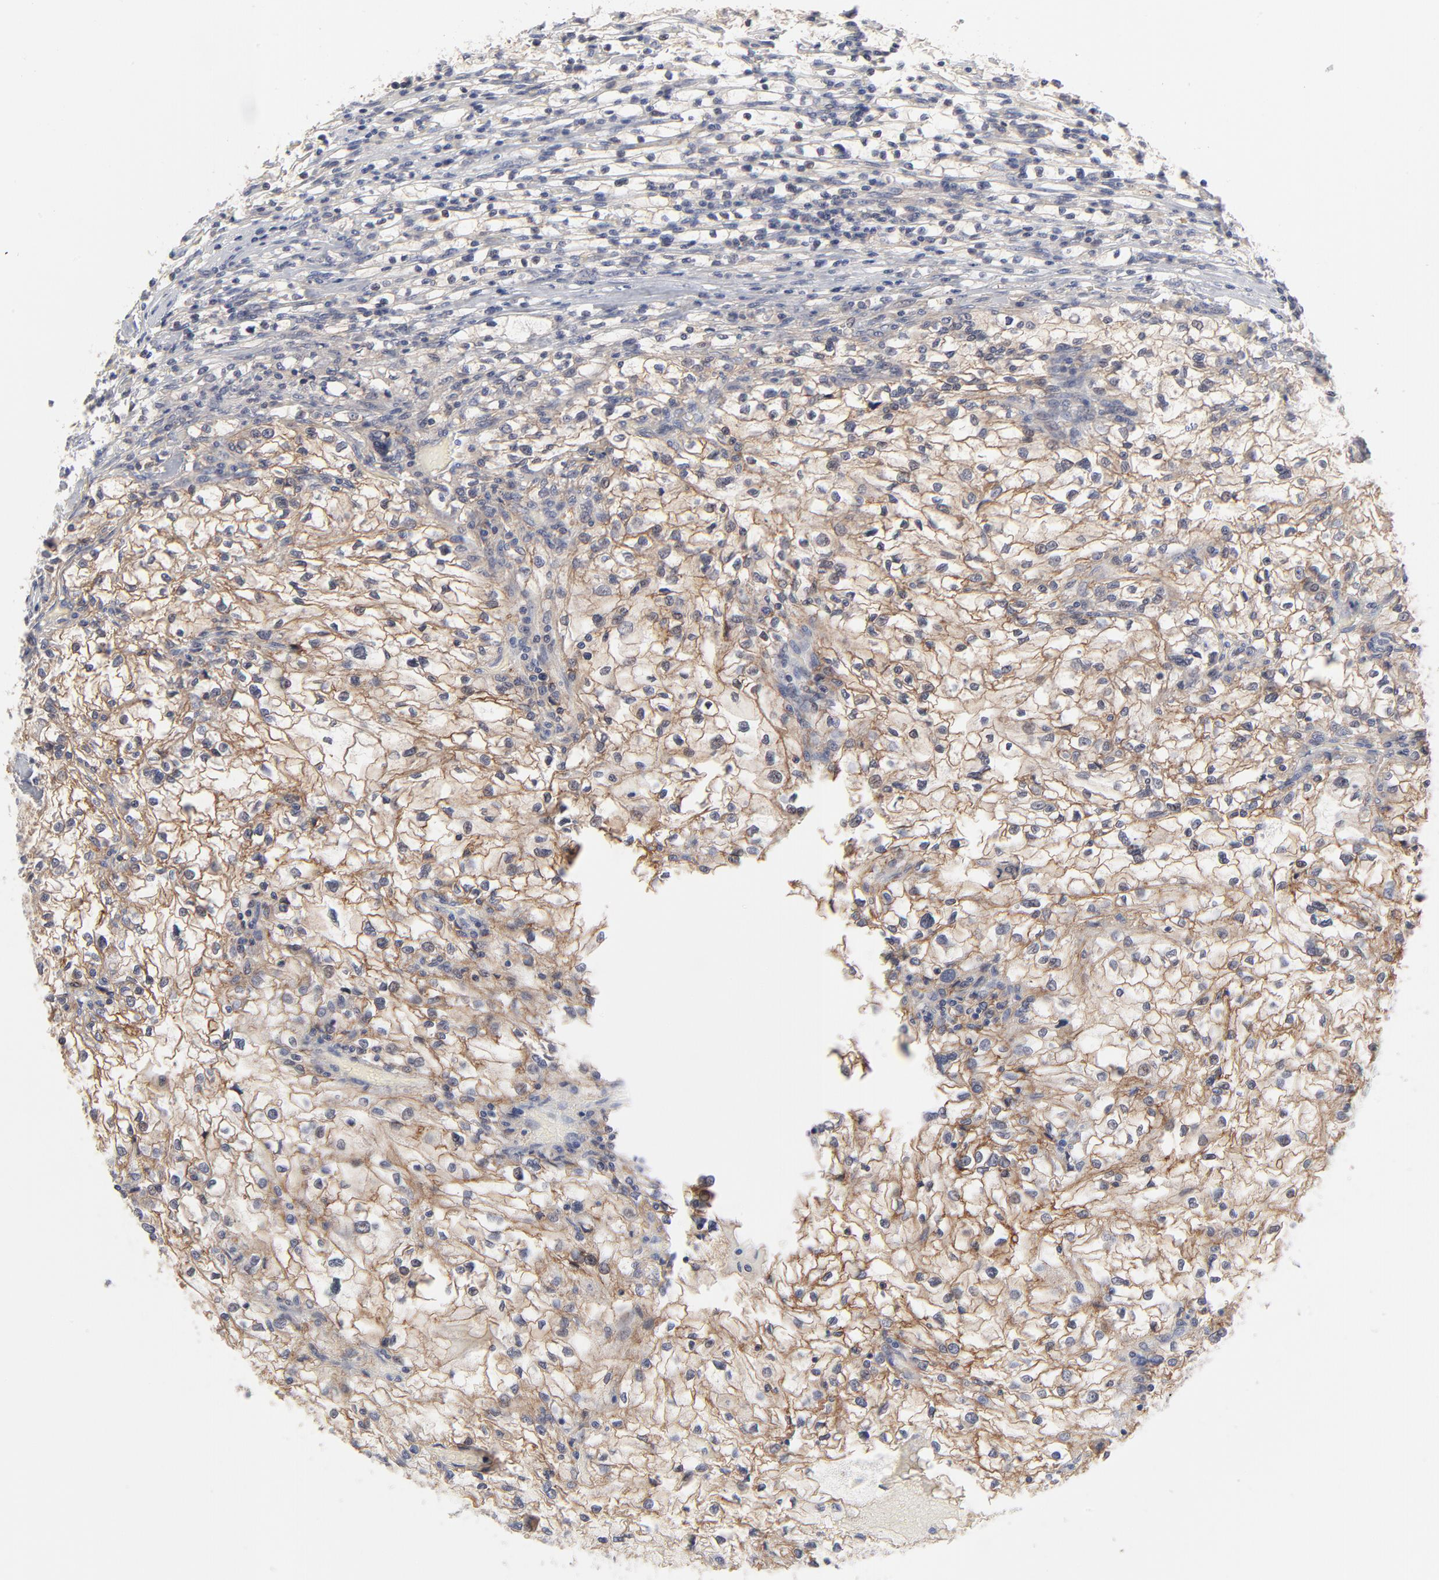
{"staining": {"intensity": "moderate", "quantity": ">75%", "location": "cytoplasmic/membranous"}, "tissue": "renal cancer", "cell_type": "Tumor cells", "image_type": "cancer", "snomed": [{"axis": "morphology", "description": "Adenocarcinoma, NOS"}, {"axis": "topography", "description": "Kidney"}], "caption": "Adenocarcinoma (renal) stained with immunohistochemistry shows moderate cytoplasmic/membranous positivity in about >75% of tumor cells.", "gene": "SLC16A1", "patient": {"sex": "female", "age": 83}}